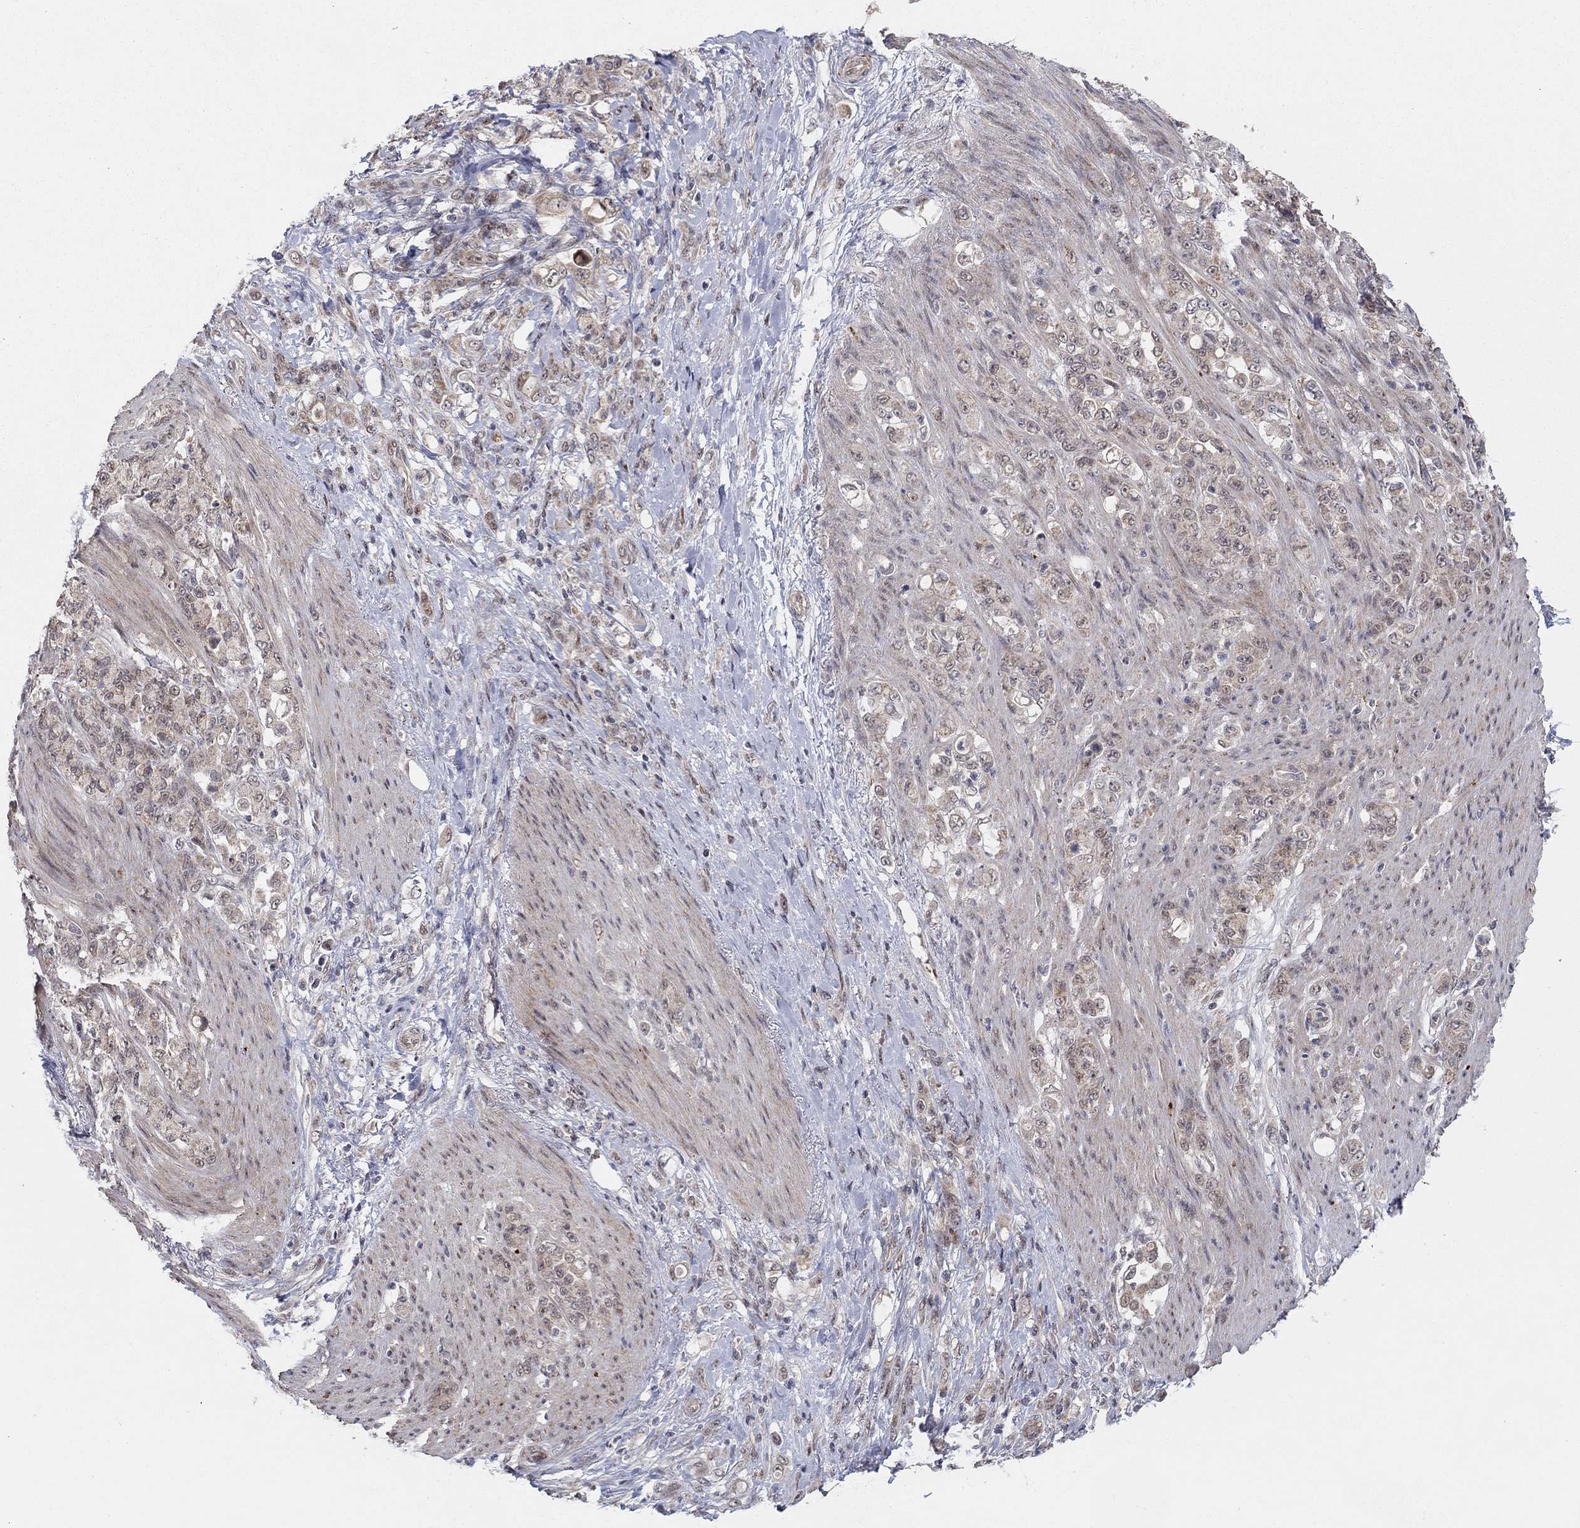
{"staining": {"intensity": "weak", "quantity": "25%-75%", "location": "cytoplasmic/membranous"}, "tissue": "stomach cancer", "cell_type": "Tumor cells", "image_type": "cancer", "snomed": [{"axis": "morphology", "description": "Adenocarcinoma, NOS"}, {"axis": "topography", "description": "Stomach"}], "caption": "The immunohistochemical stain highlights weak cytoplasmic/membranous positivity in tumor cells of adenocarcinoma (stomach) tissue.", "gene": "ZNF395", "patient": {"sex": "female", "age": 79}}